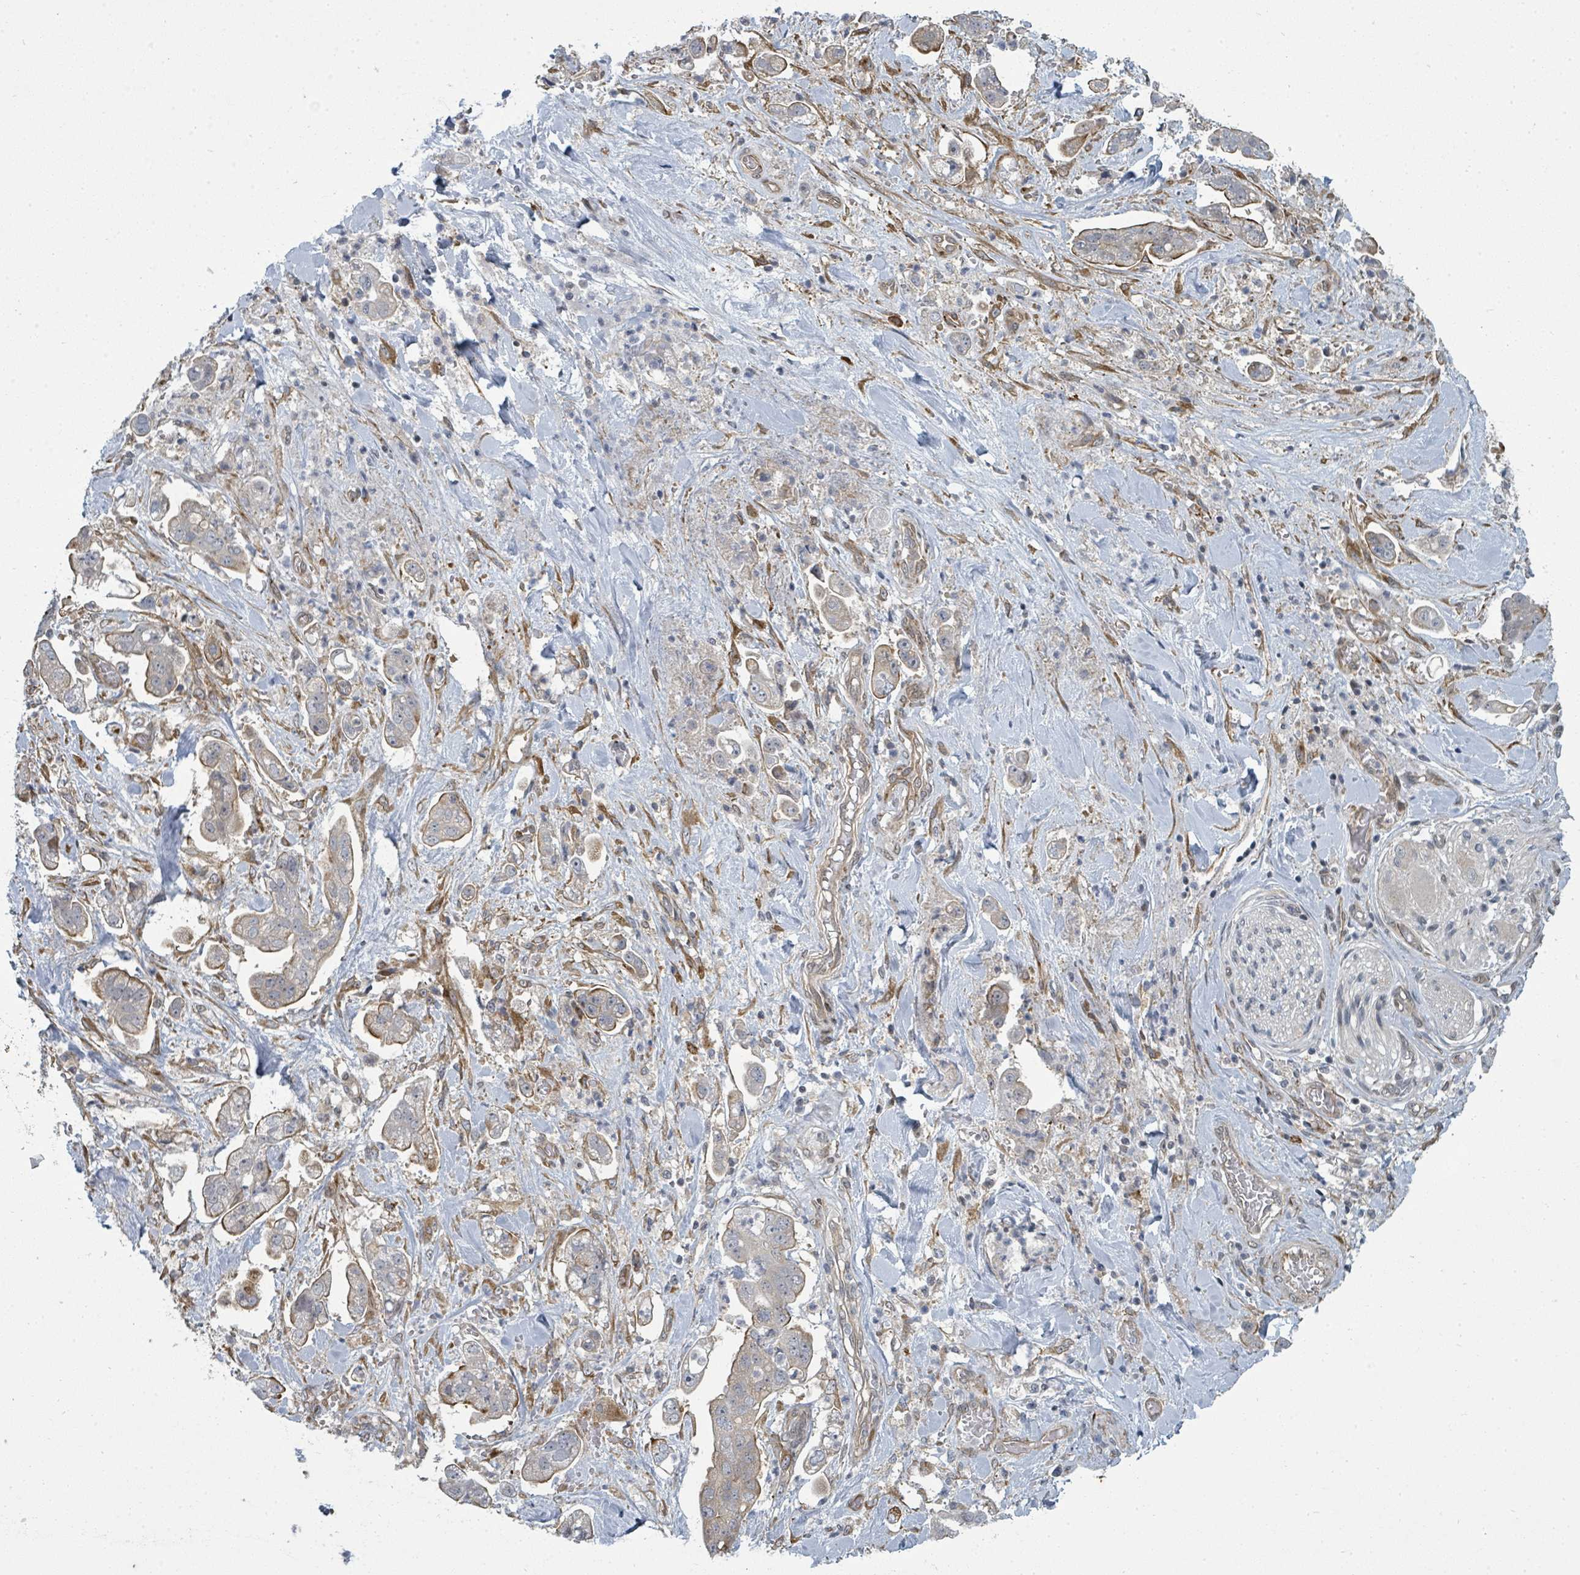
{"staining": {"intensity": "weak", "quantity": "25%-75%", "location": "cytoplasmic/membranous"}, "tissue": "stomach cancer", "cell_type": "Tumor cells", "image_type": "cancer", "snomed": [{"axis": "morphology", "description": "Adenocarcinoma, NOS"}, {"axis": "topography", "description": "Stomach"}], "caption": "Stomach adenocarcinoma was stained to show a protein in brown. There is low levels of weak cytoplasmic/membranous expression in about 25%-75% of tumor cells.", "gene": "PSMG2", "patient": {"sex": "male", "age": 62}}